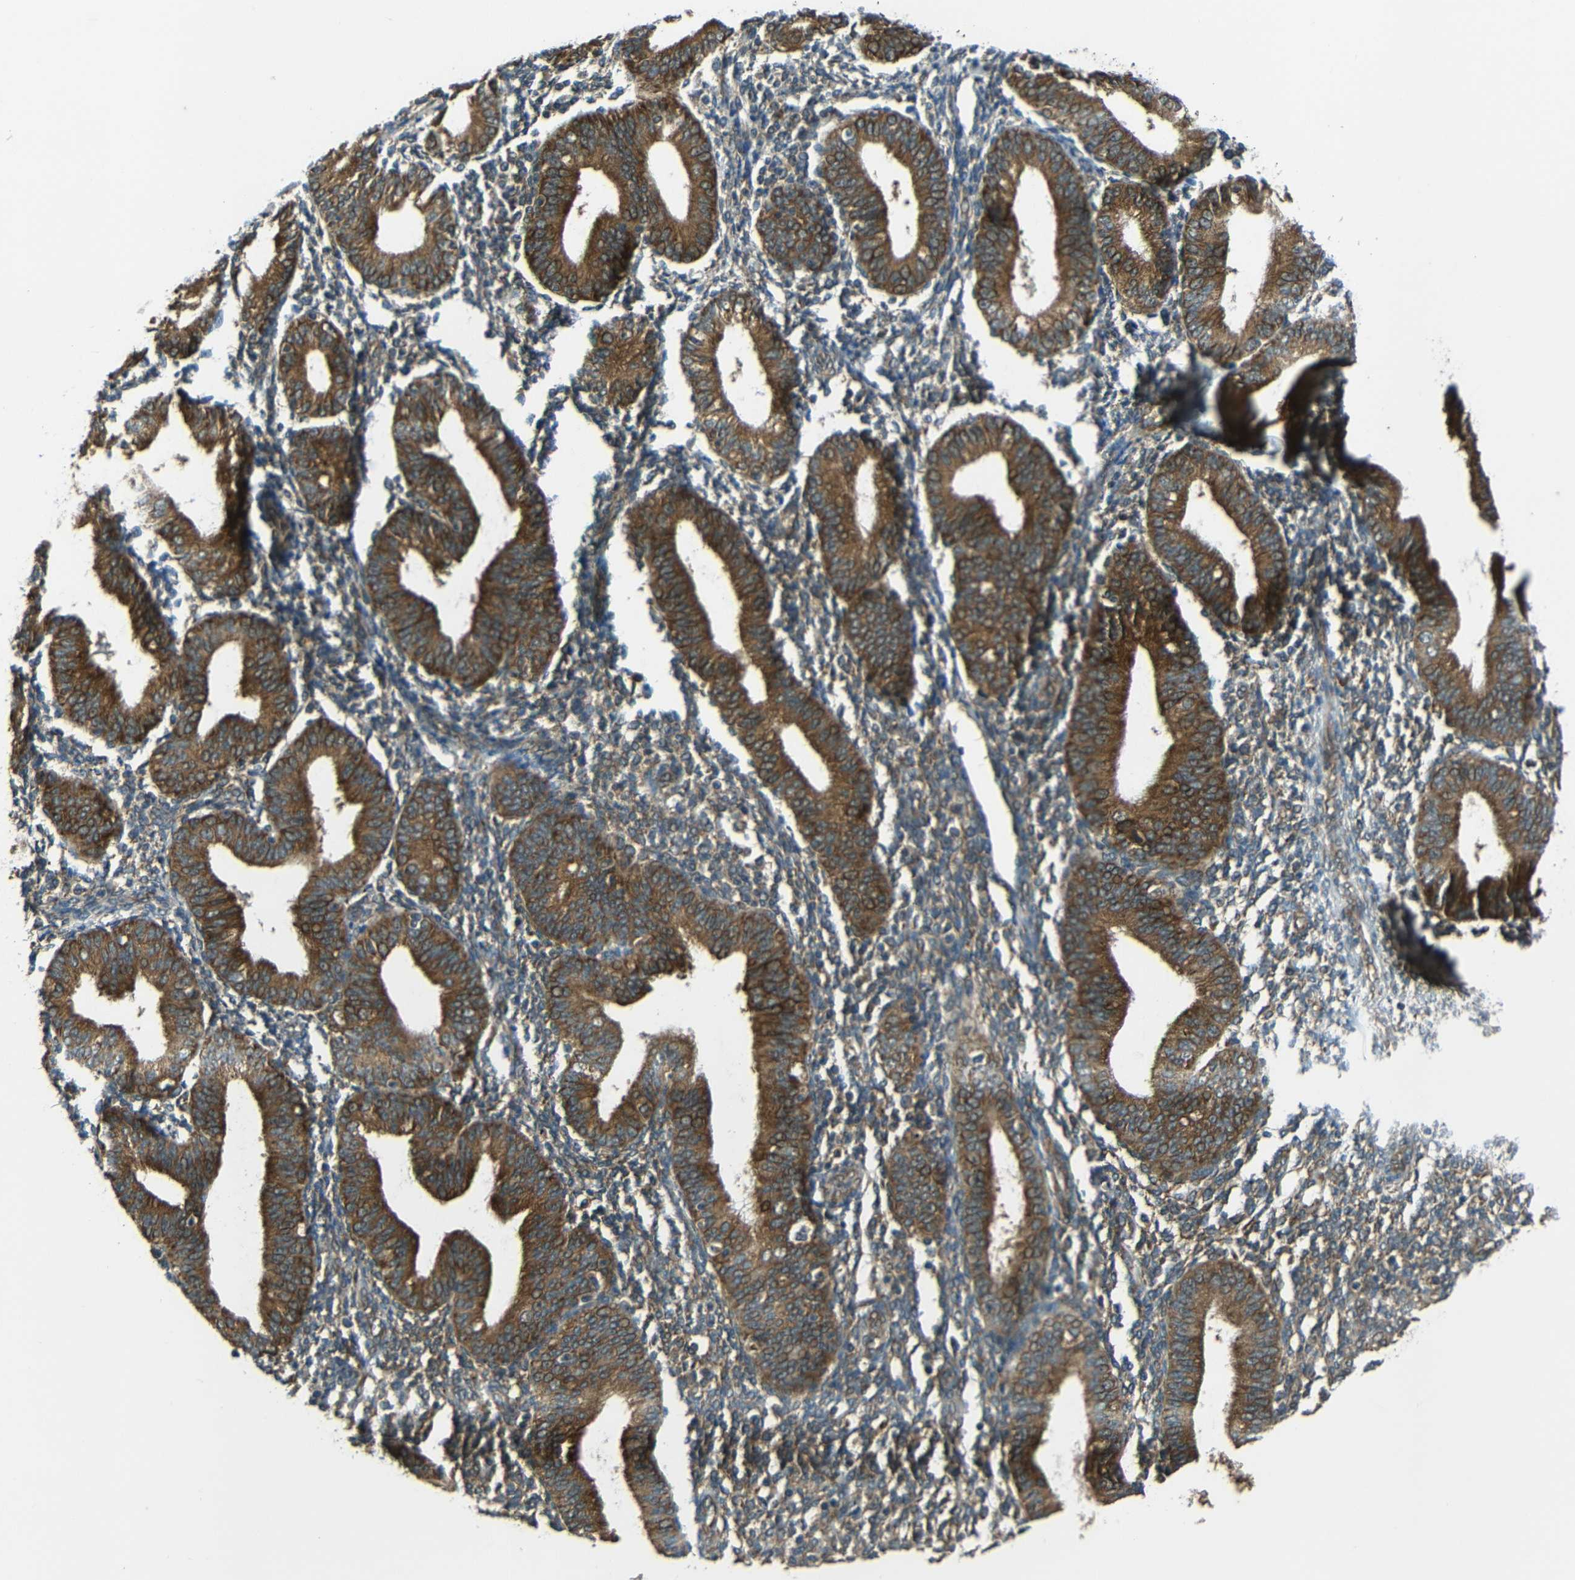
{"staining": {"intensity": "negative", "quantity": "none", "location": "none"}, "tissue": "endometrium", "cell_type": "Cells in endometrial stroma", "image_type": "normal", "snomed": [{"axis": "morphology", "description": "Normal tissue, NOS"}, {"axis": "topography", "description": "Endometrium"}], "caption": "Immunohistochemistry photomicrograph of benign endometrium stained for a protein (brown), which exhibits no positivity in cells in endometrial stroma.", "gene": "VAPB", "patient": {"sex": "female", "age": 61}}